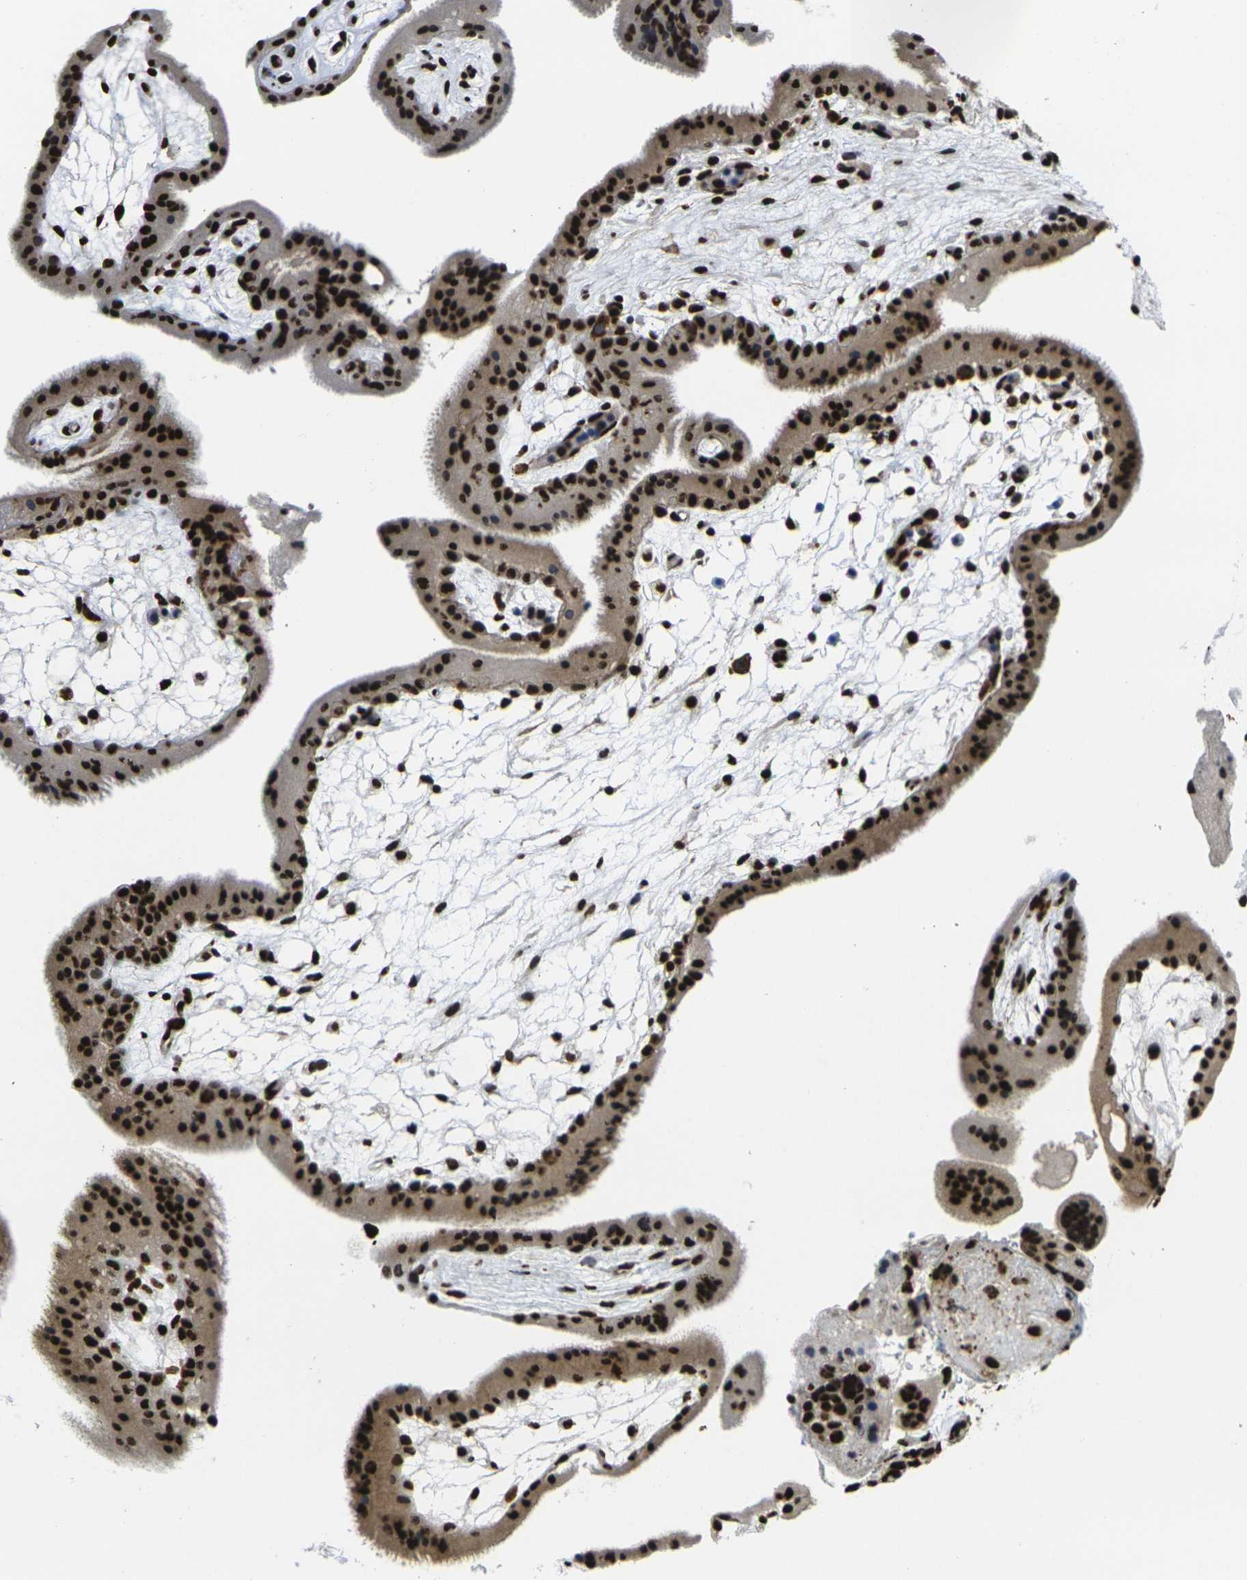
{"staining": {"intensity": "strong", "quantity": ">75%", "location": "nuclear"}, "tissue": "placenta", "cell_type": "Trophoblastic cells", "image_type": "normal", "snomed": [{"axis": "morphology", "description": "Normal tissue, NOS"}, {"axis": "topography", "description": "Placenta"}], "caption": "Protein expression analysis of benign placenta shows strong nuclear positivity in approximately >75% of trophoblastic cells.", "gene": "SMARCC1", "patient": {"sex": "female", "age": 19}}